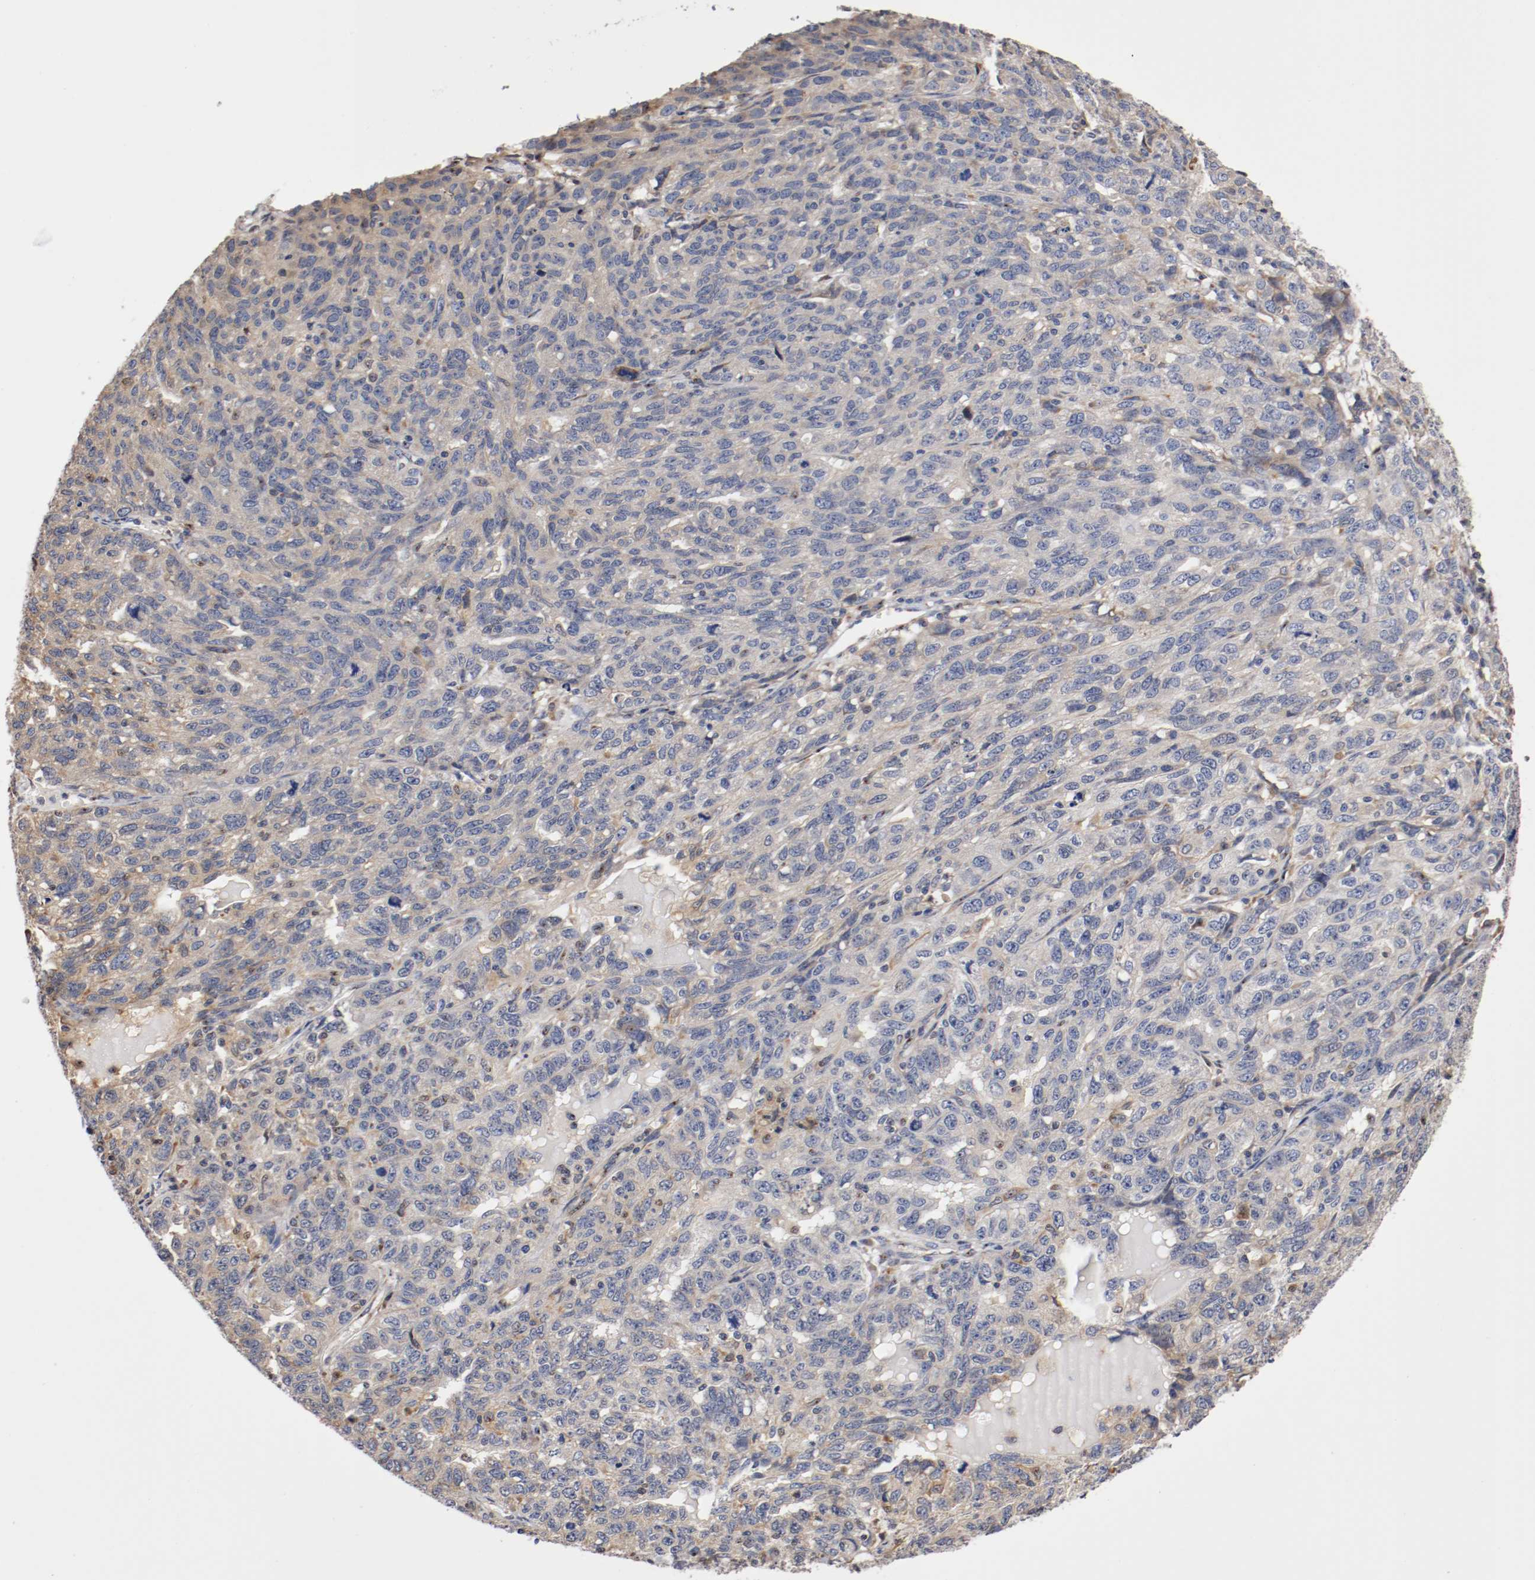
{"staining": {"intensity": "weak", "quantity": ">75%", "location": "cytoplasmic/membranous"}, "tissue": "ovarian cancer", "cell_type": "Tumor cells", "image_type": "cancer", "snomed": [{"axis": "morphology", "description": "Cystadenocarcinoma, serous, NOS"}, {"axis": "topography", "description": "Ovary"}], "caption": "The histopathology image demonstrates a brown stain indicating the presence of a protein in the cytoplasmic/membranous of tumor cells in ovarian cancer (serous cystadenocarcinoma).", "gene": "TNFSF13", "patient": {"sex": "female", "age": 71}}